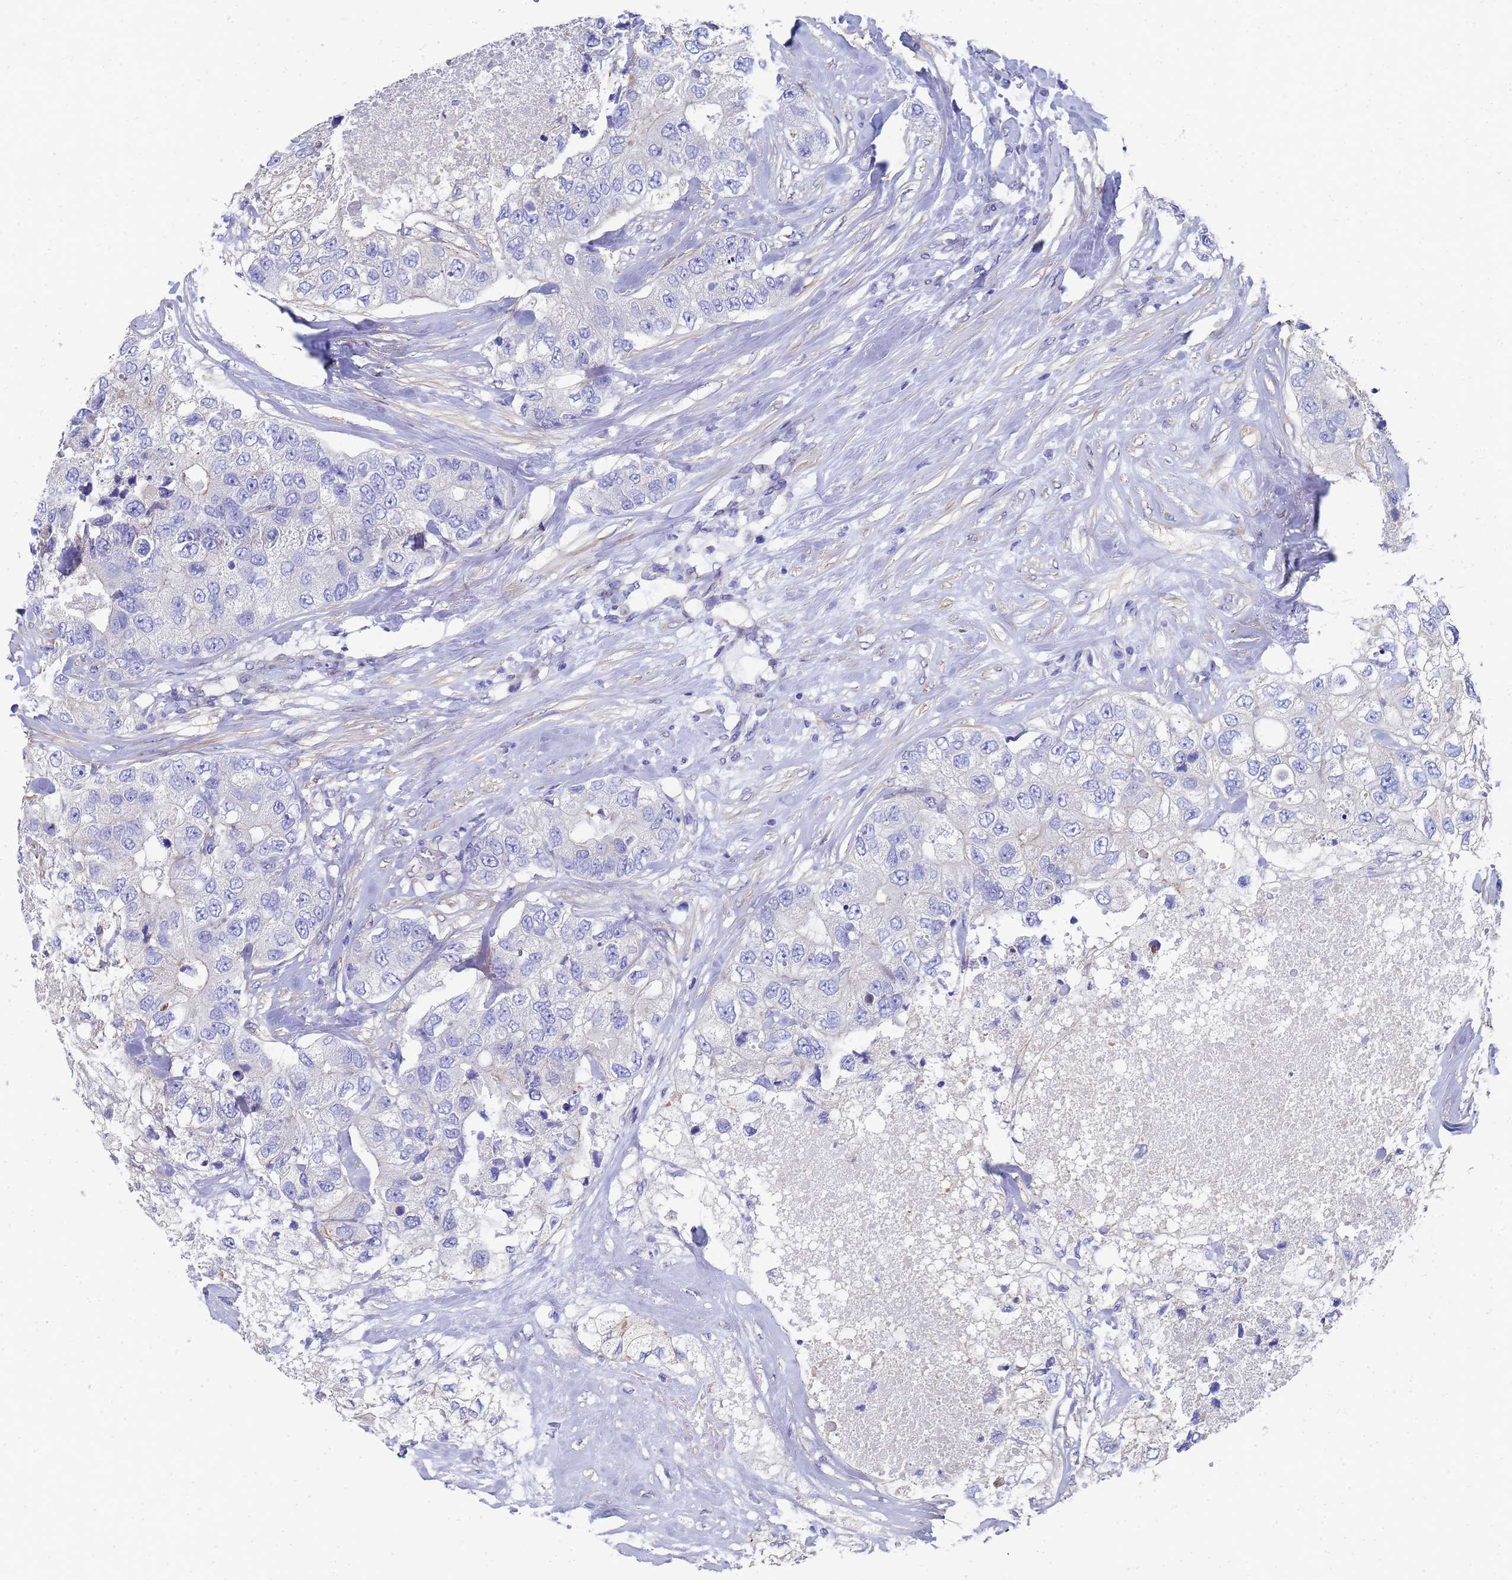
{"staining": {"intensity": "negative", "quantity": "none", "location": "none"}, "tissue": "breast cancer", "cell_type": "Tumor cells", "image_type": "cancer", "snomed": [{"axis": "morphology", "description": "Duct carcinoma"}, {"axis": "topography", "description": "Breast"}], "caption": "DAB immunohistochemical staining of human breast cancer demonstrates no significant expression in tumor cells.", "gene": "TUBB1", "patient": {"sex": "female", "age": 62}}